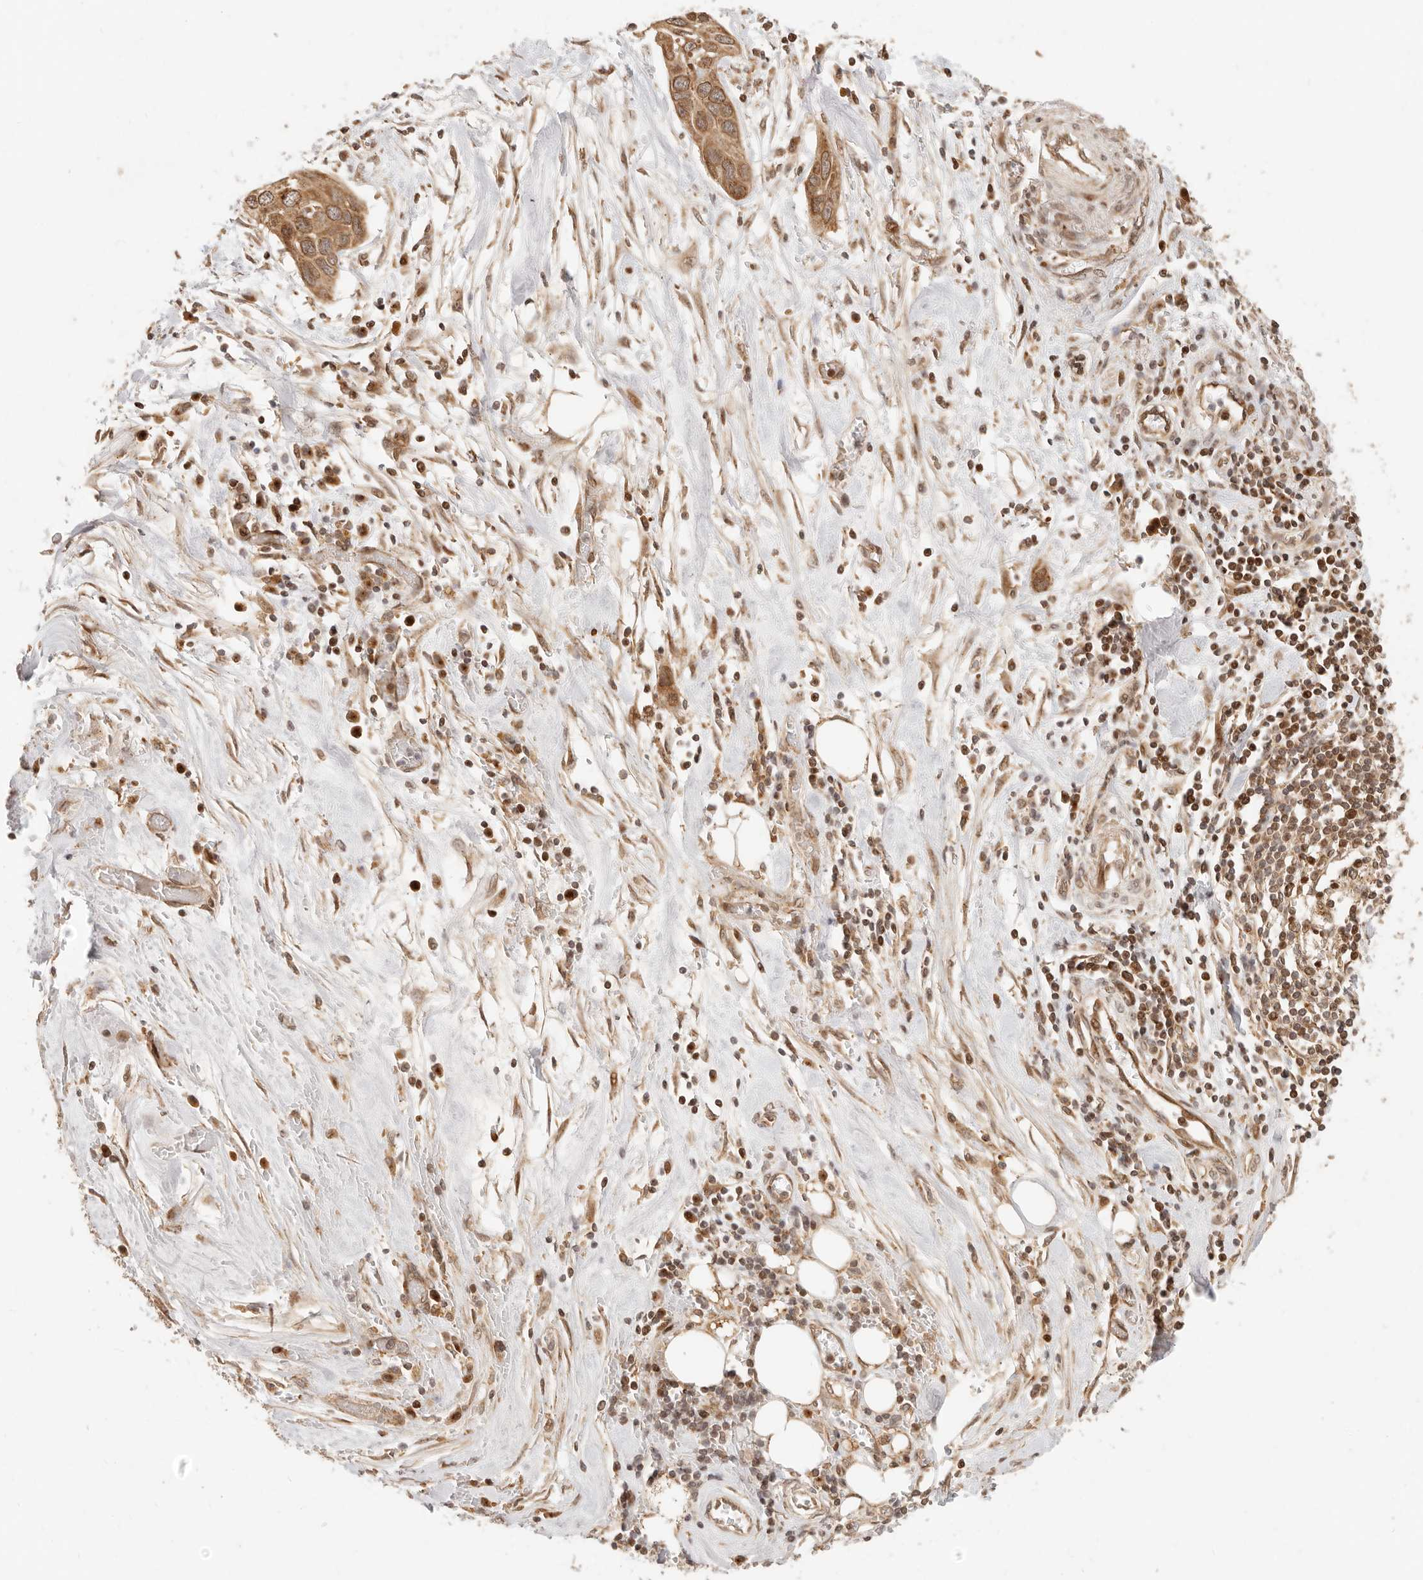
{"staining": {"intensity": "moderate", "quantity": ">75%", "location": "cytoplasmic/membranous,nuclear"}, "tissue": "pancreatic cancer", "cell_type": "Tumor cells", "image_type": "cancer", "snomed": [{"axis": "morphology", "description": "Adenocarcinoma, NOS"}, {"axis": "topography", "description": "Pancreas"}], "caption": "A photomicrograph showing moderate cytoplasmic/membranous and nuclear staining in about >75% of tumor cells in adenocarcinoma (pancreatic), as visualized by brown immunohistochemical staining.", "gene": "TIMM17A", "patient": {"sex": "female", "age": 60}}